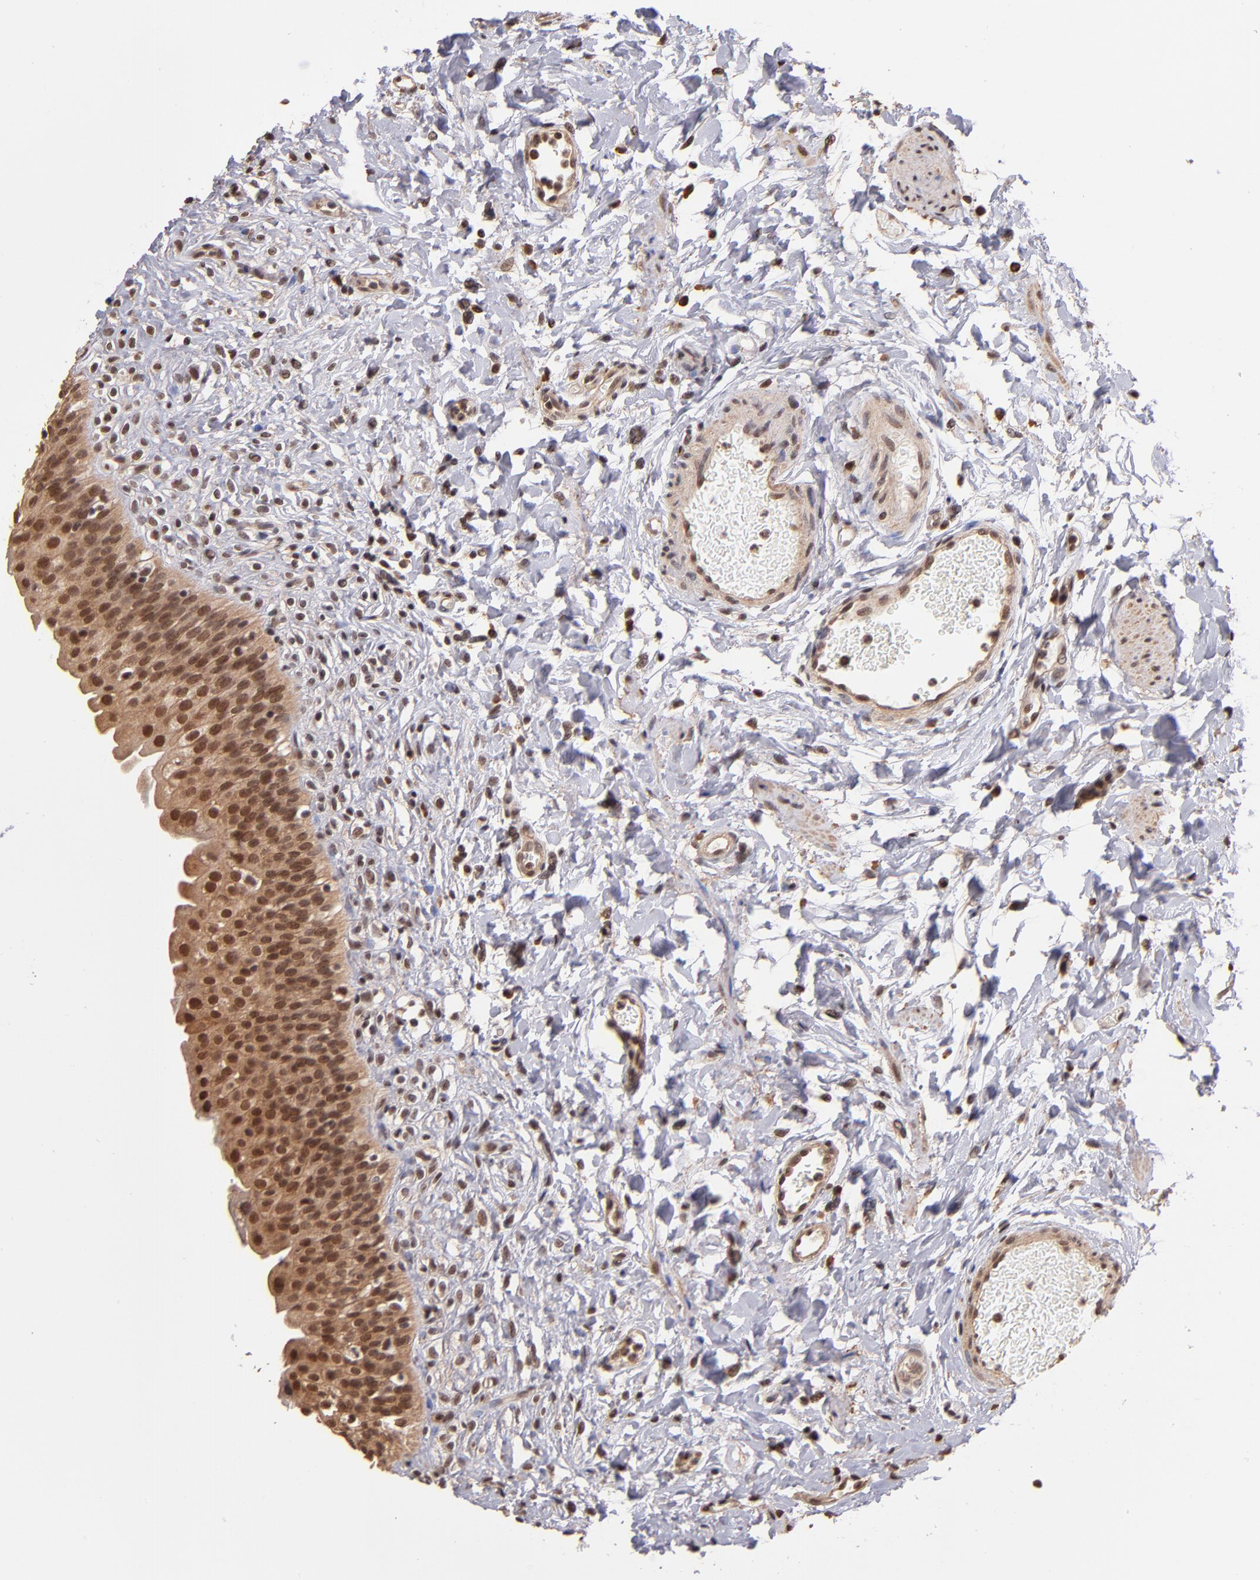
{"staining": {"intensity": "moderate", "quantity": ">75%", "location": "cytoplasmic/membranous,nuclear"}, "tissue": "urinary bladder", "cell_type": "Urothelial cells", "image_type": "normal", "snomed": [{"axis": "morphology", "description": "Normal tissue, NOS"}, {"axis": "topography", "description": "Urinary bladder"}], "caption": "Immunohistochemical staining of normal urinary bladder exhibits moderate cytoplasmic/membranous,nuclear protein staining in about >75% of urothelial cells.", "gene": "TERF2", "patient": {"sex": "female", "age": 80}}